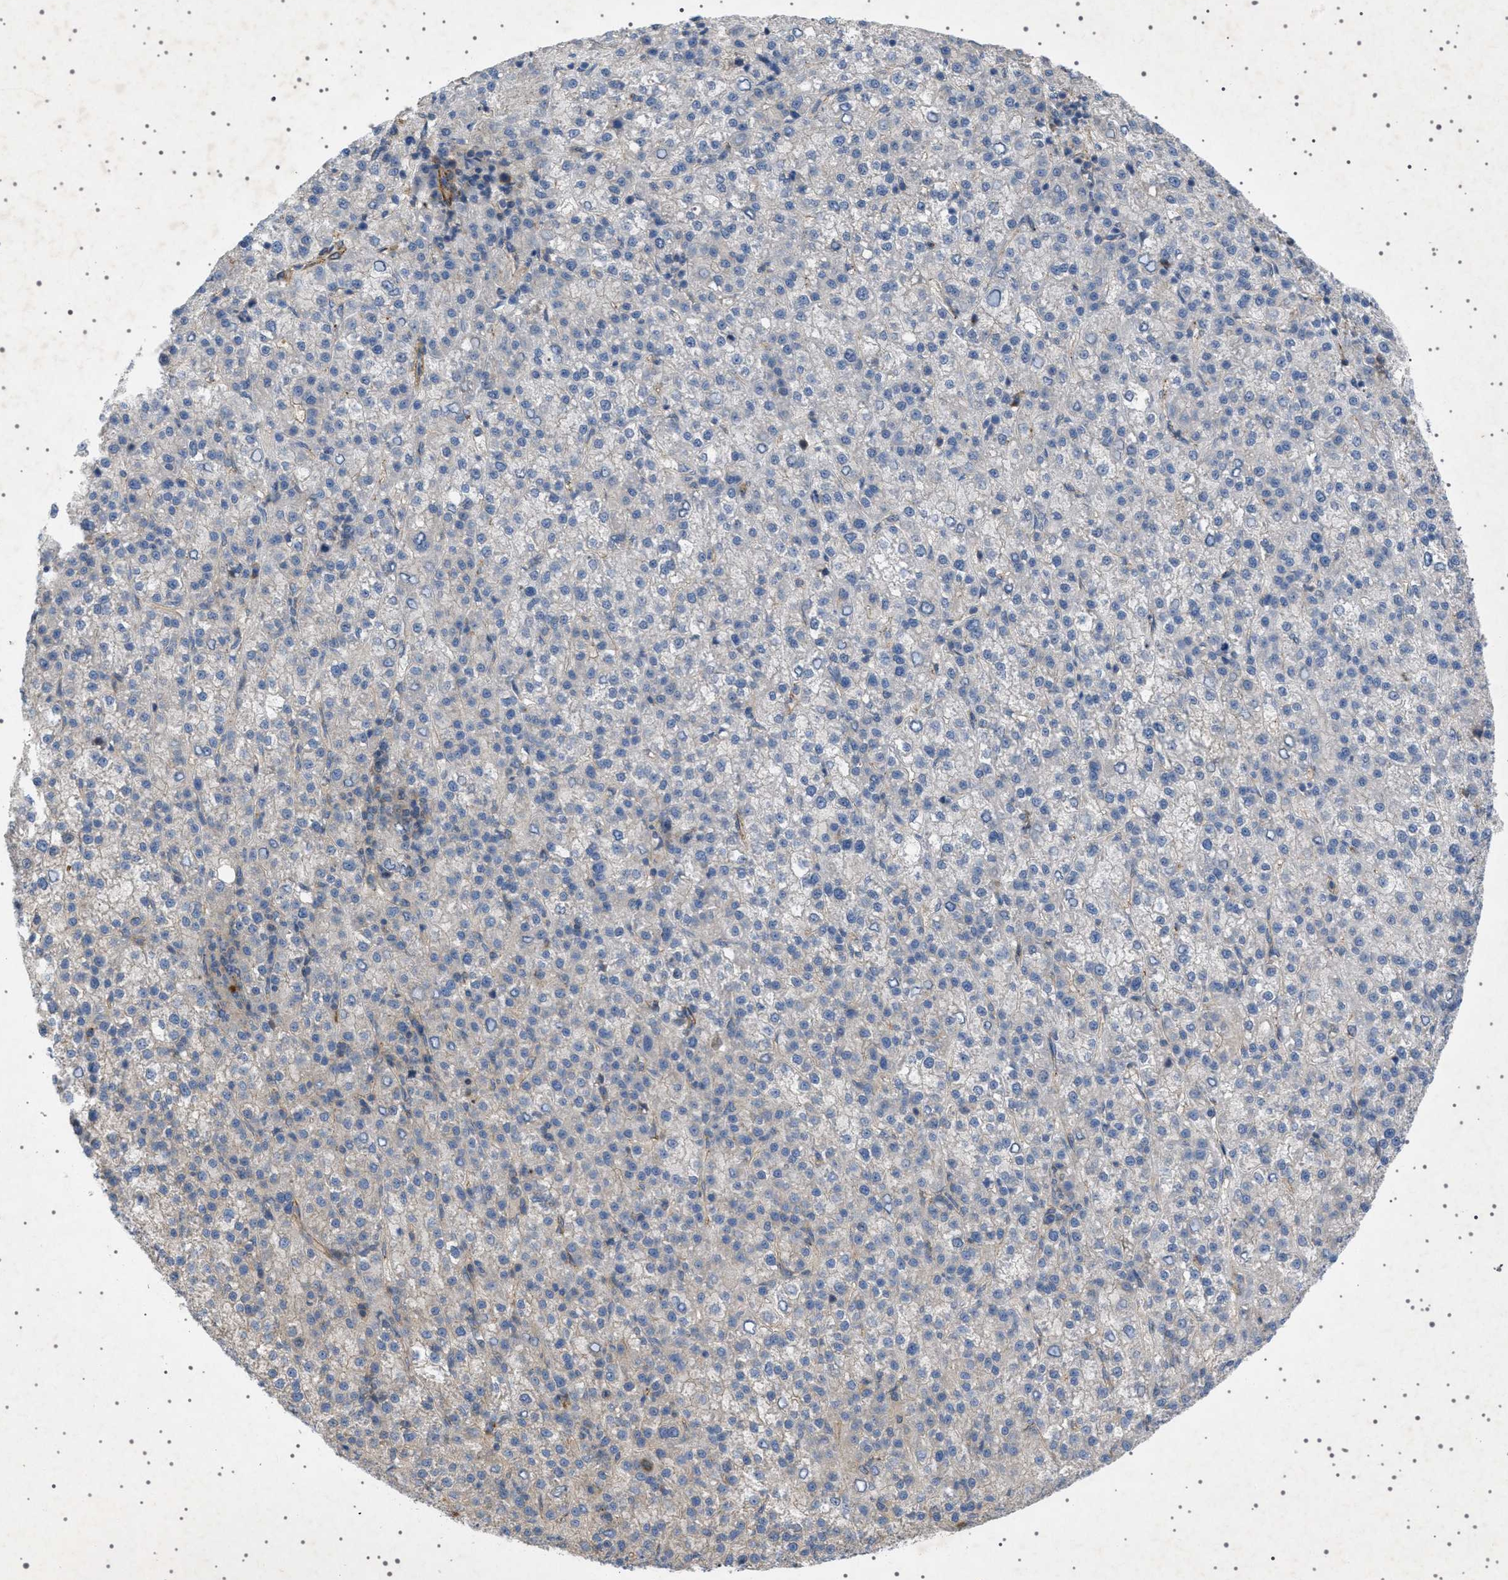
{"staining": {"intensity": "negative", "quantity": "none", "location": "none"}, "tissue": "liver cancer", "cell_type": "Tumor cells", "image_type": "cancer", "snomed": [{"axis": "morphology", "description": "Carcinoma, Hepatocellular, NOS"}, {"axis": "topography", "description": "Liver"}], "caption": "The image reveals no significant staining in tumor cells of liver hepatocellular carcinoma.", "gene": "CCDC186", "patient": {"sex": "female", "age": 58}}